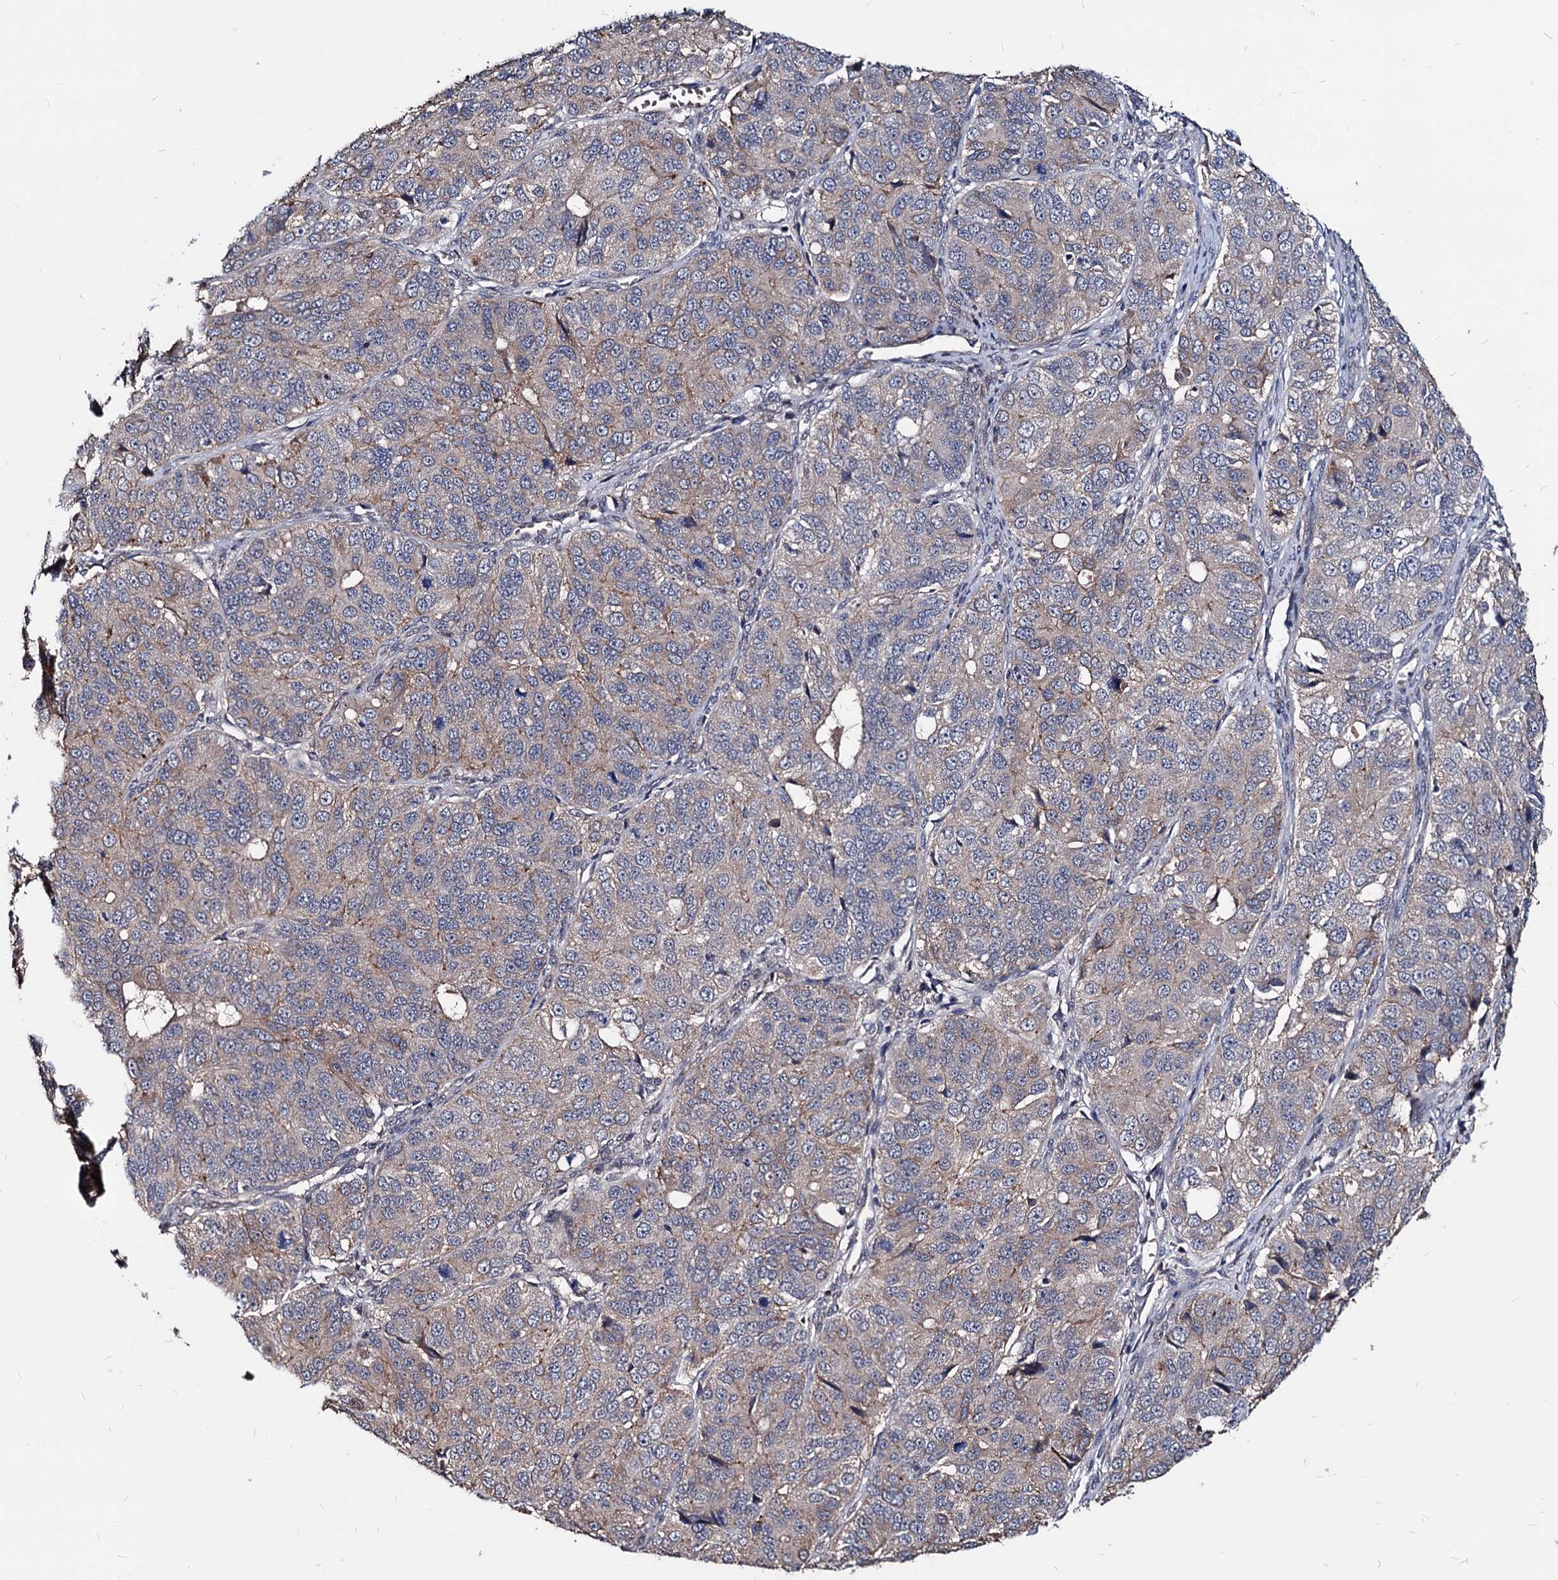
{"staining": {"intensity": "weak", "quantity": "25%-75%", "location": "cytoplasmic/membranous"}, "tissue": "ovarian cancer", "cell_type": "Tumor cells", "image_type": "cancer", "snomed": [{"axis": "morphology", "description": "Carcinoma, endometroid"}, {"axis": "topography", "description": "Ovary"}], "caption": "Brown immunohistochemical staining in ovarian endometroid carcinoma demonstrates weak cytoplasmic/membranous staining in approximately 25%-75% of tumor cells.", "gene": "SMAGP", "patient": {"sex": "female", "age": 51}}